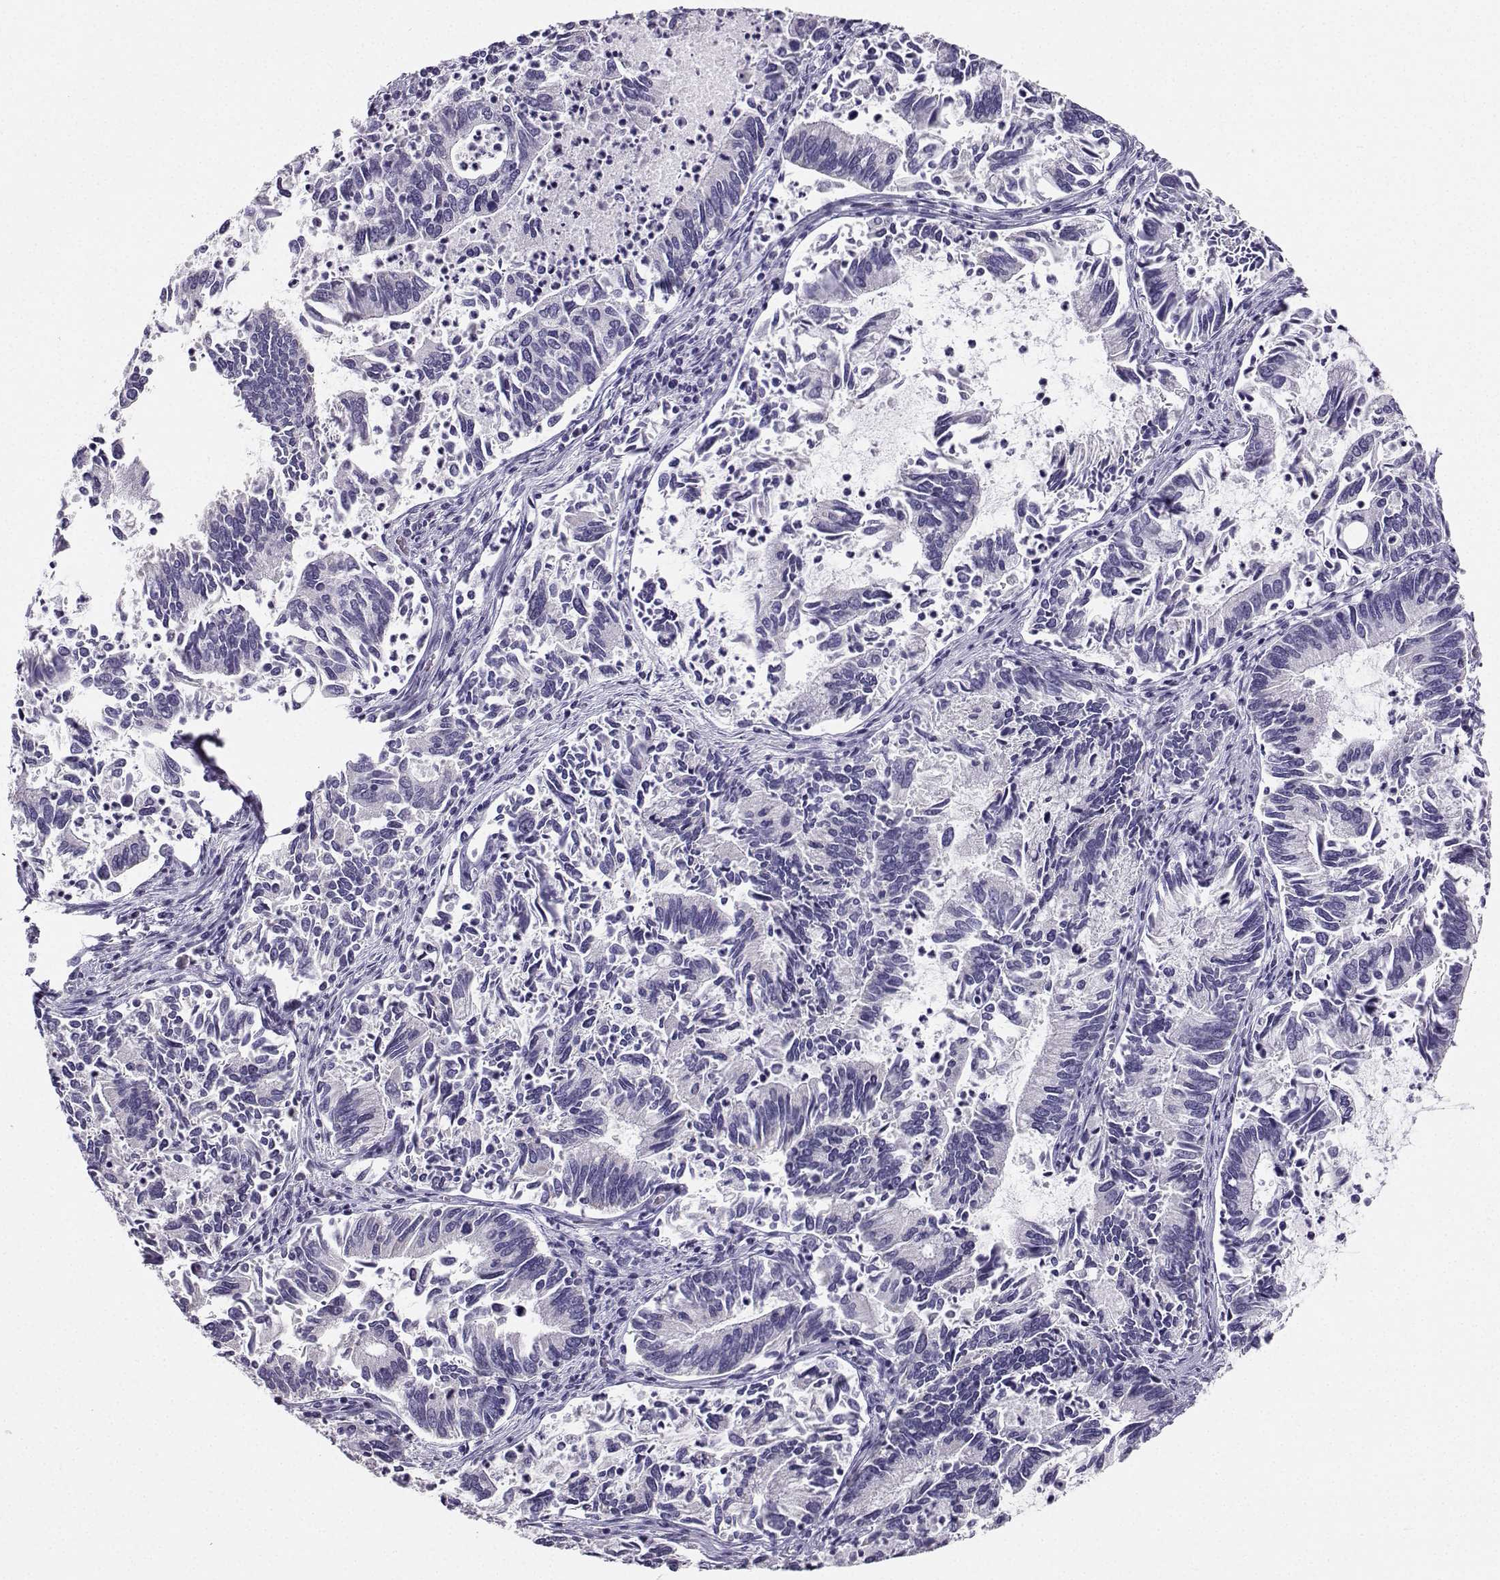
{"staining": {"intensity": "negative", "quantity": "none", "location": "none"}, "tissue": "cervical cancer", "cell_type": "Tumor cells", "image_type": "cancer", "snomed": [{"axis": "morphology", "description": "Adenocarcinoma, NOS"}, {"axis": "topography", "description": "Cervix"}], "caption": "Cervical adenocarcinoma was stained to show a protein in brown. There is no significant positivity in tumor cells.", "gene": "AVP", "patient": {"sex": "female", "age": 42}}